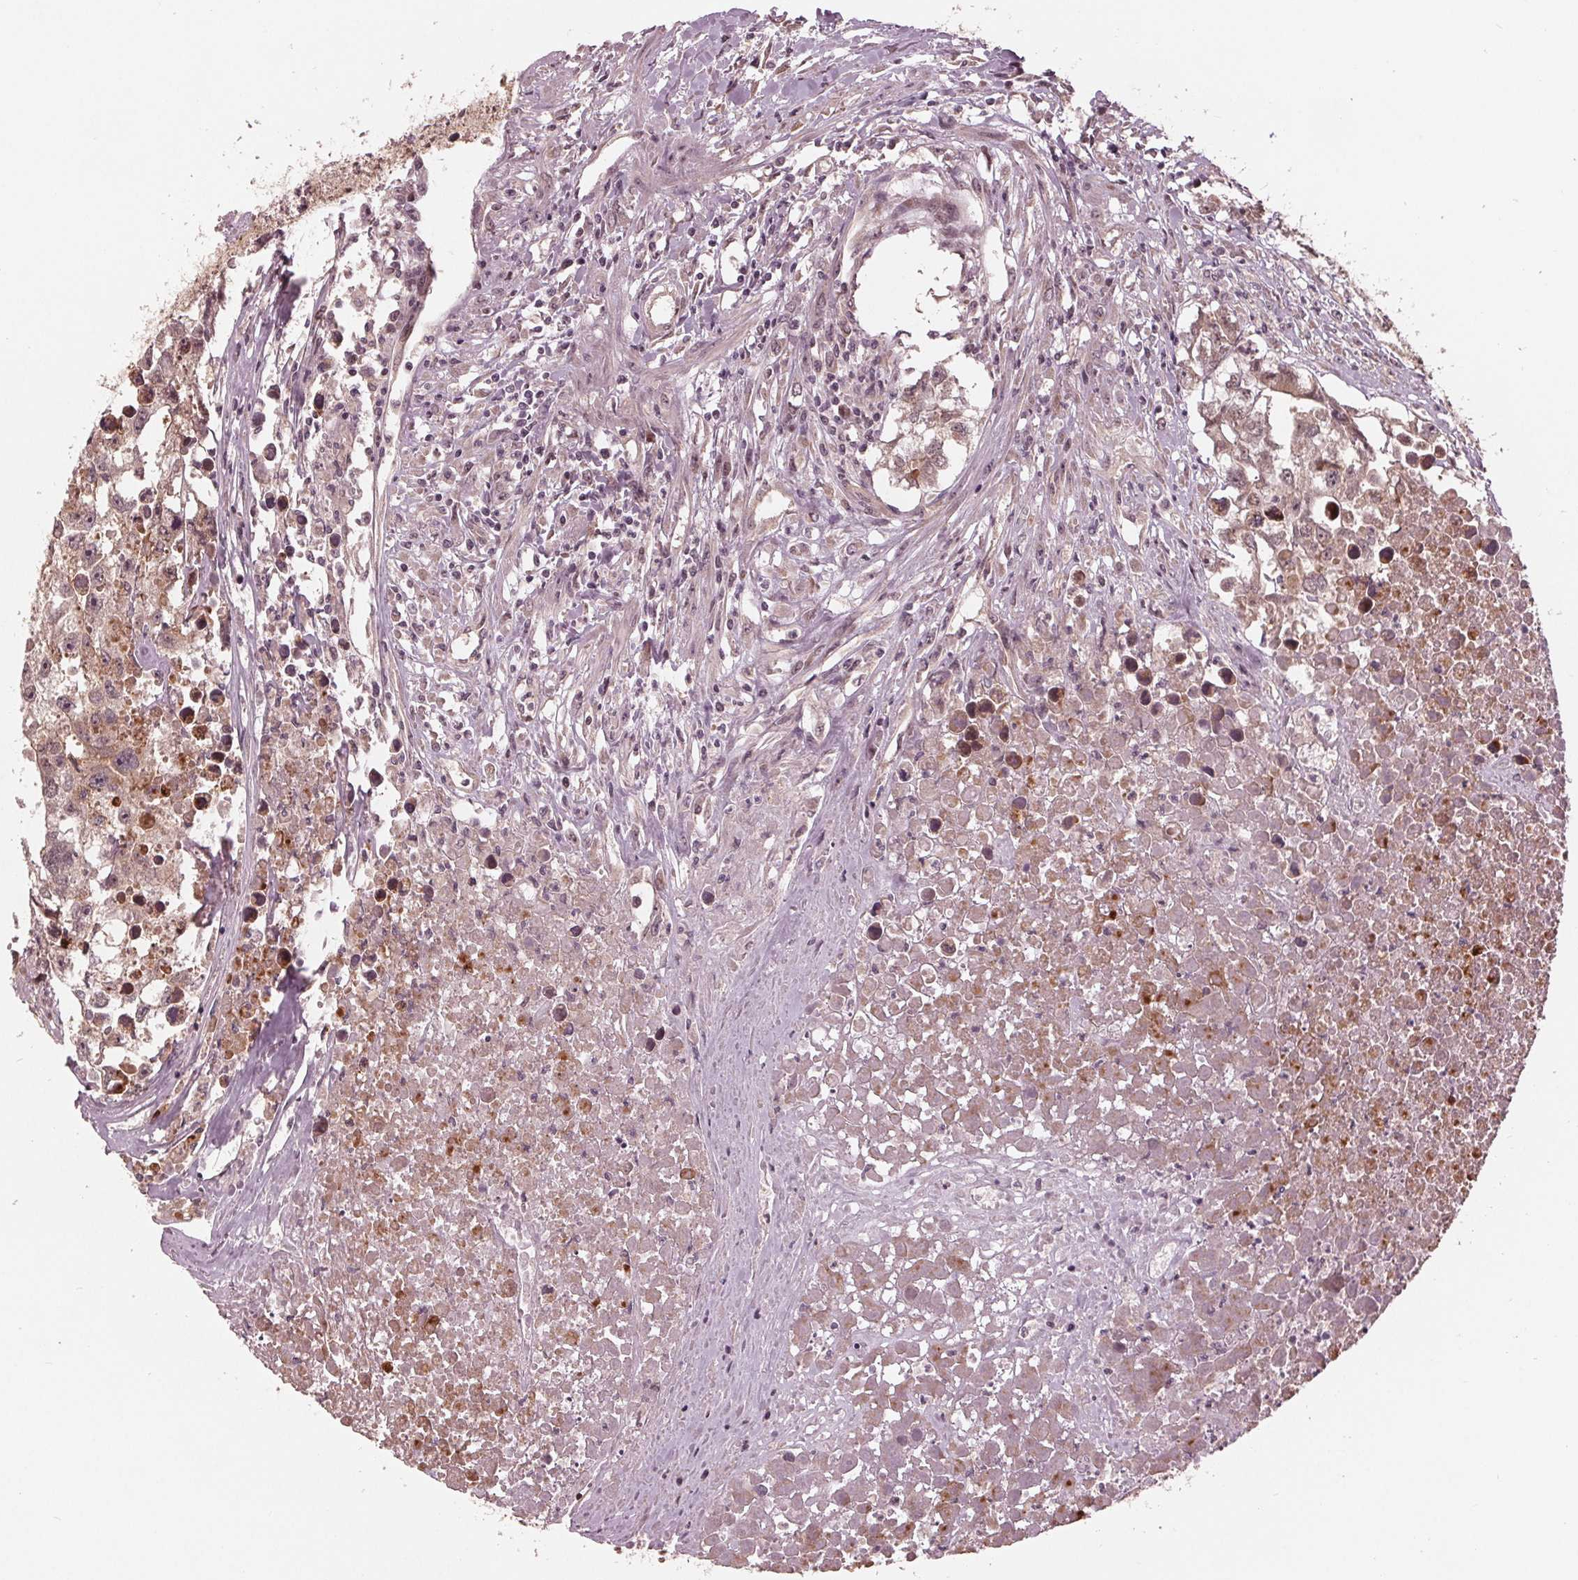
{"staining": {"intensity": "weak", "quantity": ">75%", "location": "cytoplasmic/membranous,nuclear"}, "tissue": "testis cancer", "cell_type": "Tumor cells", "image_type": "cancer", "snomed": [{"axis": "morphology", "description": "Carcinoma, Embryonal, NOS"}, {"axis": "morphology", "description": "Teratoma, malignant, NOS"}, {"axis": "topography", "description": "Testis"}], "caption": "A brown stain highlights weak cytoplasmic/membranous and nuclear positivity of a protein in human embryonal carcinoma (testis) tumor cells. (DAB IHC, brown staining for protein, blue staining for nuclei).", "gene": "ZNF471", "patient": {"sex": "male", "age": 44}}